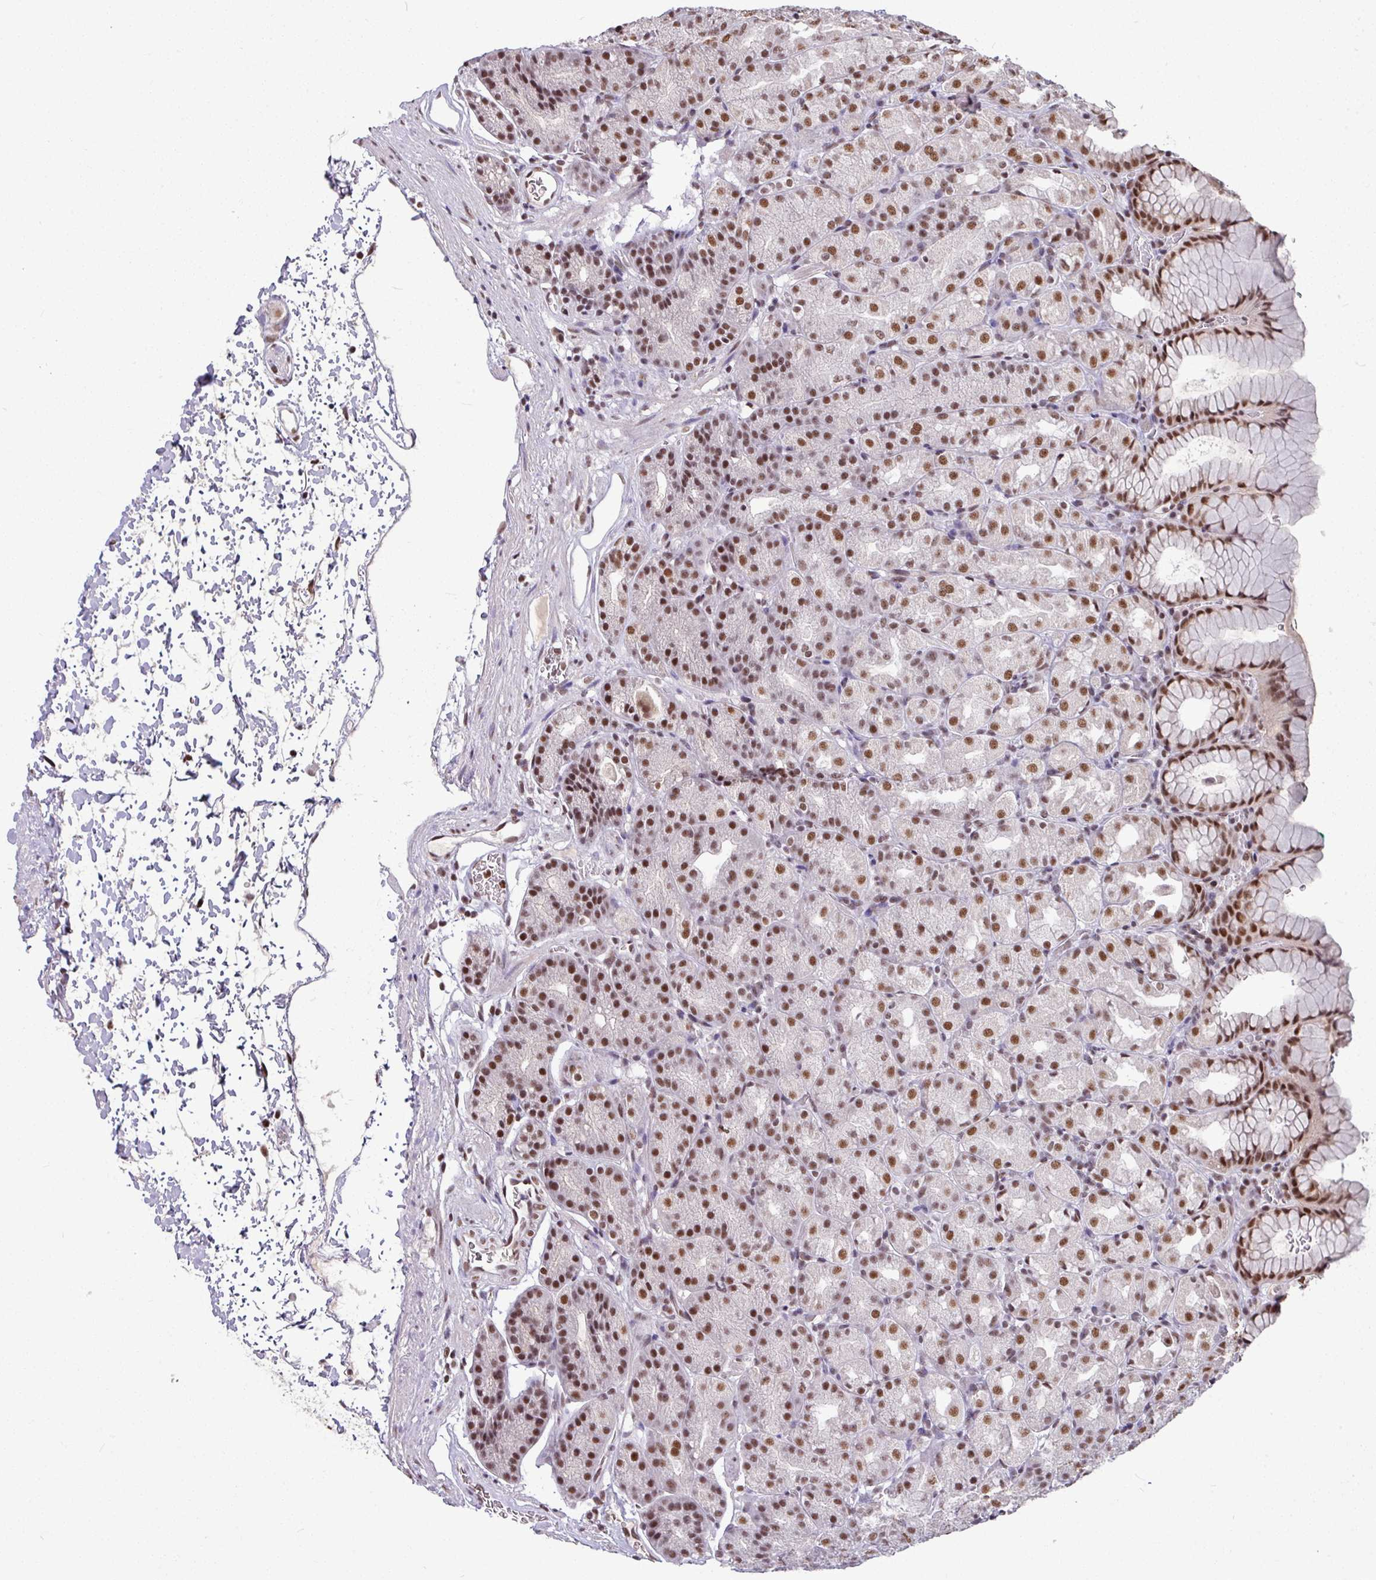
{"staining": {"intensity": "strong", "quantity": "25%-75%", "location": "nuclear"}, "tissue": "stomach", "cell_type": "Glandular cells", "image_type": "normal", "snomed": [{"axis": "morphology", "description": "Normal tissue, NOS"}, {"axis": "topography", "description": "Stomach, upper"}], "caption": "This is an image of immunohistochemistry (IHC) staining of benign stomach, which shows strong expression in the nuclear of glandular cells.", "gene": "TDG", "patient": {"sex": "female", "age": 81}}